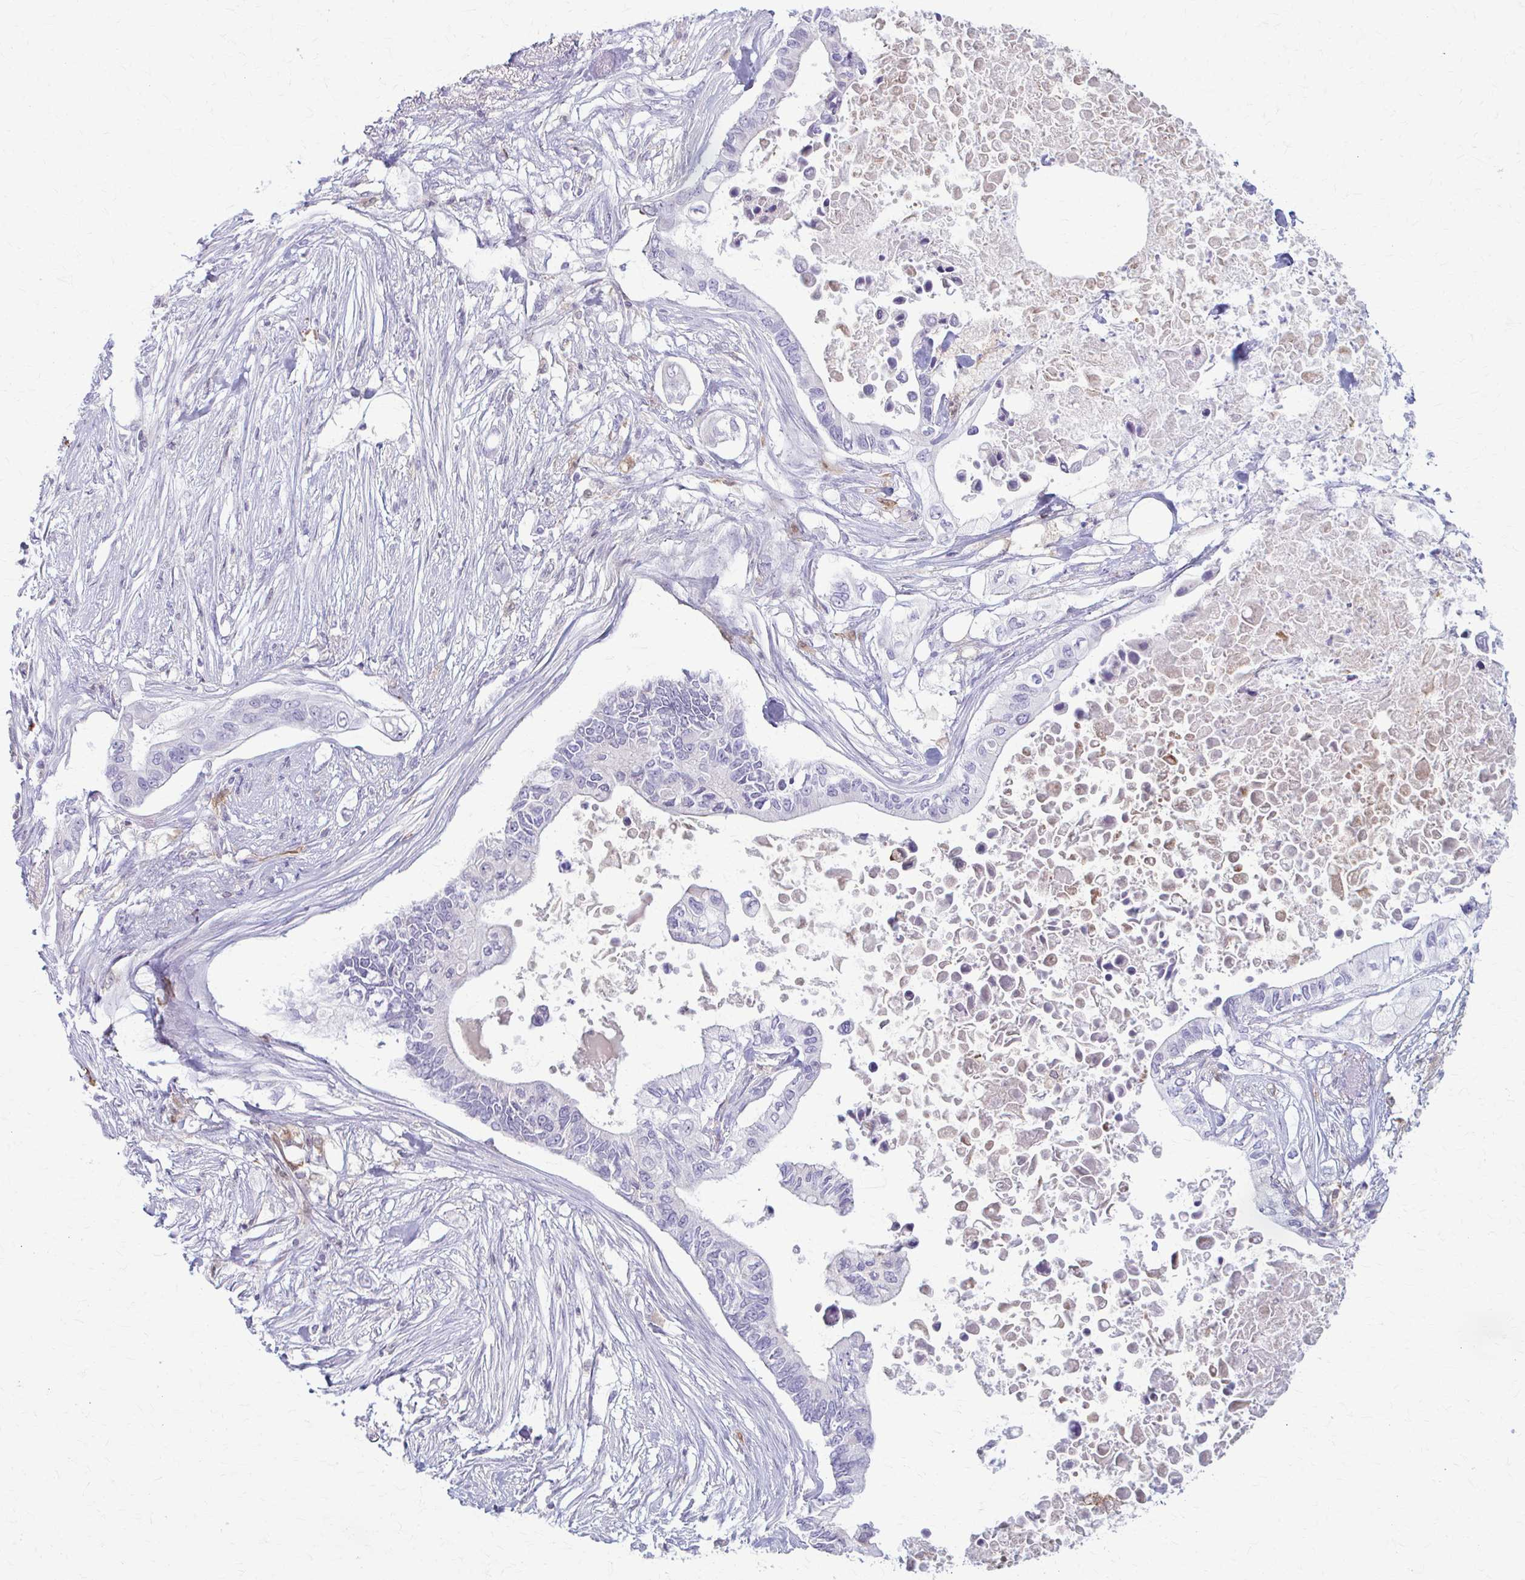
{"staining": {"intensity": "negative", "quantity": "none", "location": "none"}, "tissue": "pancreatic cancer", "cell_type": "Tumor cells", "image_type": "cancer", "snomed": [{"axis": "morphology", "description": "Adenocarcinoma, NOS"}, {"axis": "topography", "description": "Pancreas"}], "caption": "The micrograph exhibits no staining of tumor cells in pancreatic cancer (adenocarcinoma).", "gene": "LDLRAP1", "patient": {"sex": "female", "age": 63}}